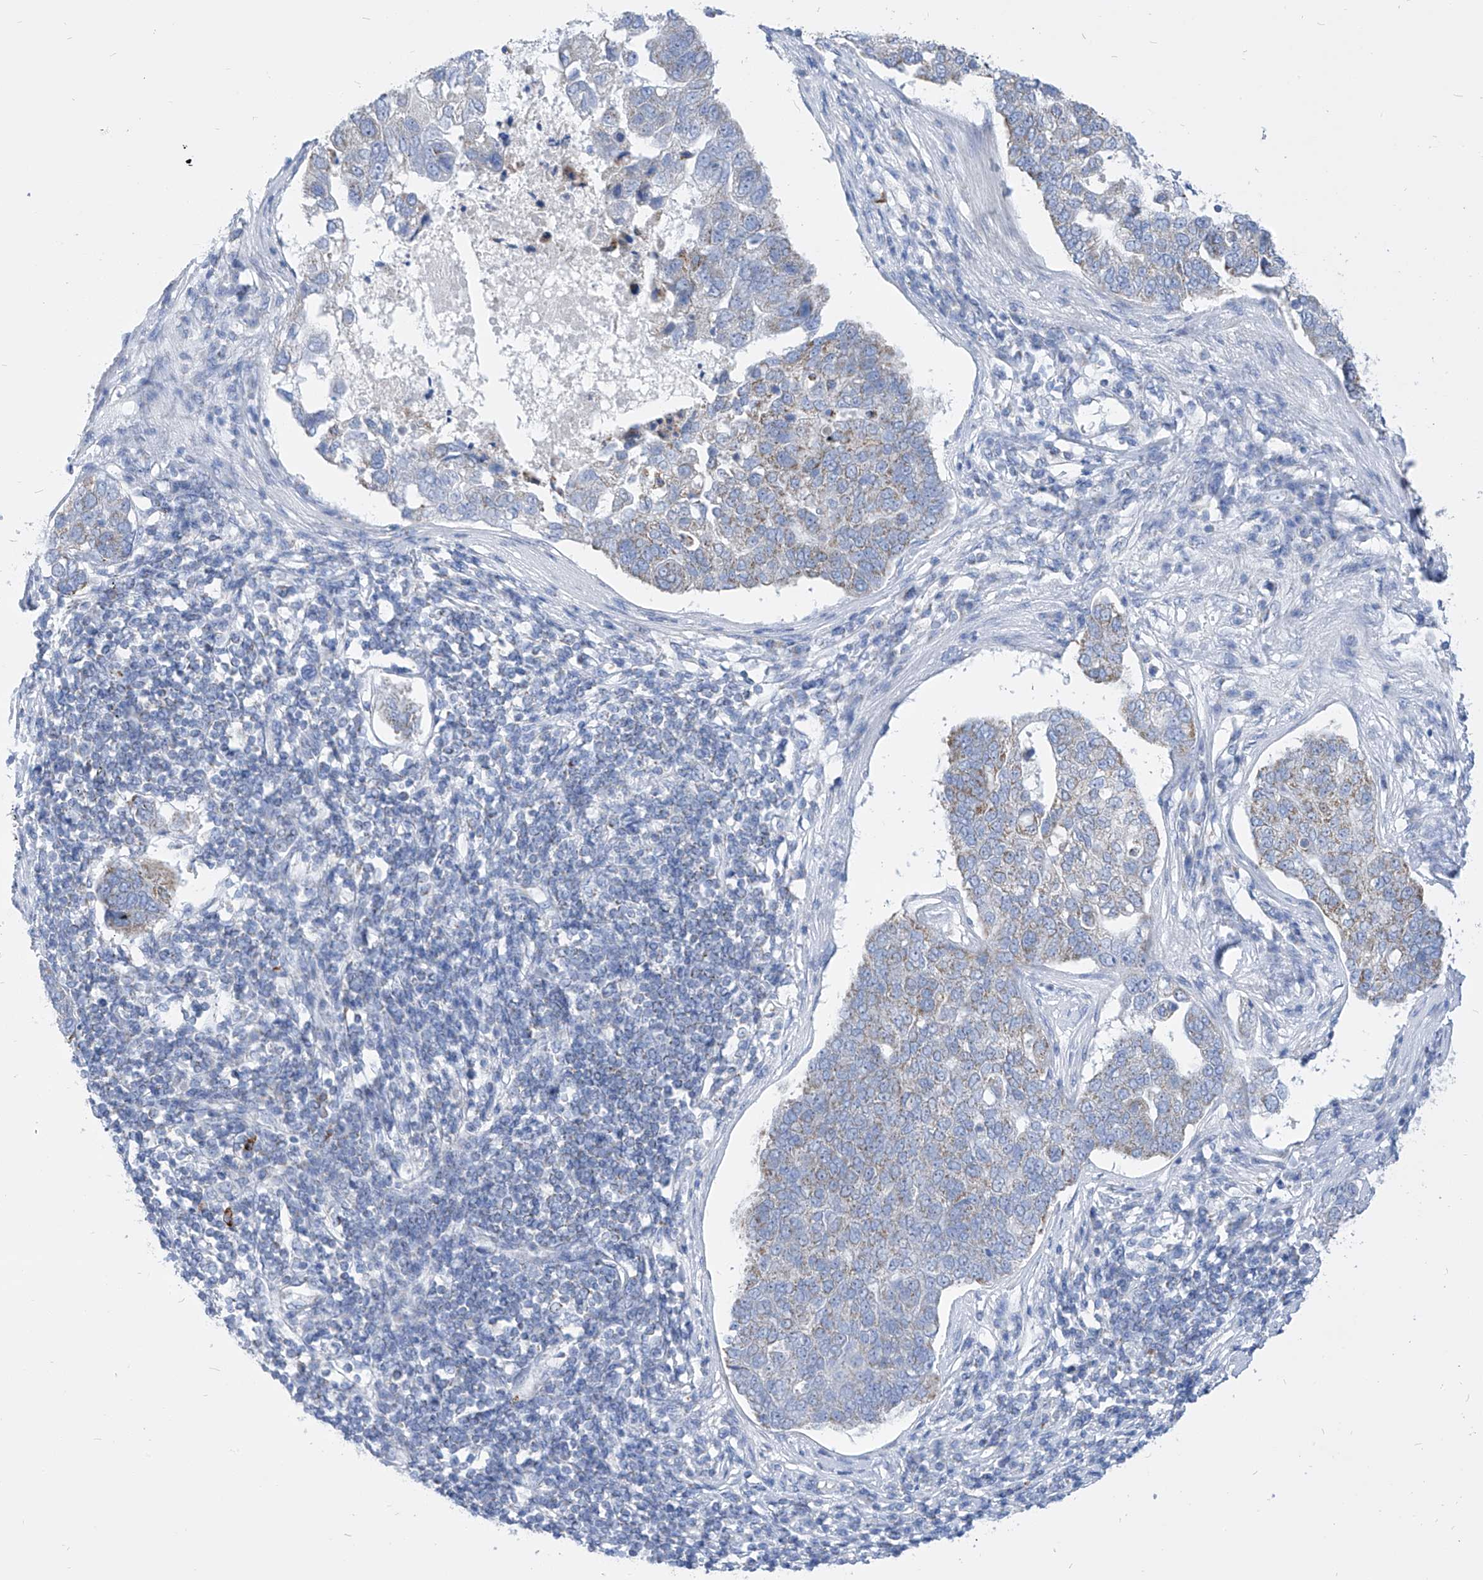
{"staining": {"intensity": "weak", "quantity": "<25%", "location": "cytoplasmic/membranous"}, "tissue": "pancreatic cancer", "cell_type": "Tumor cells", "image_type": "cancer", "snomed": [{"axis": "morphology", "description": "Adenocarcinoma, NOS"}, {"axis": "topography", "description": "Pancreas"}], "caption": "Immunohistochemical staining of human pancreatic cancer demonstrates no significant positivity in tumor cells. (Brightfield microscopy of DAB immunohistochemistry at high magnification).", "gene": "COQ3", "patient": {"sex": "female", "age": 61}}